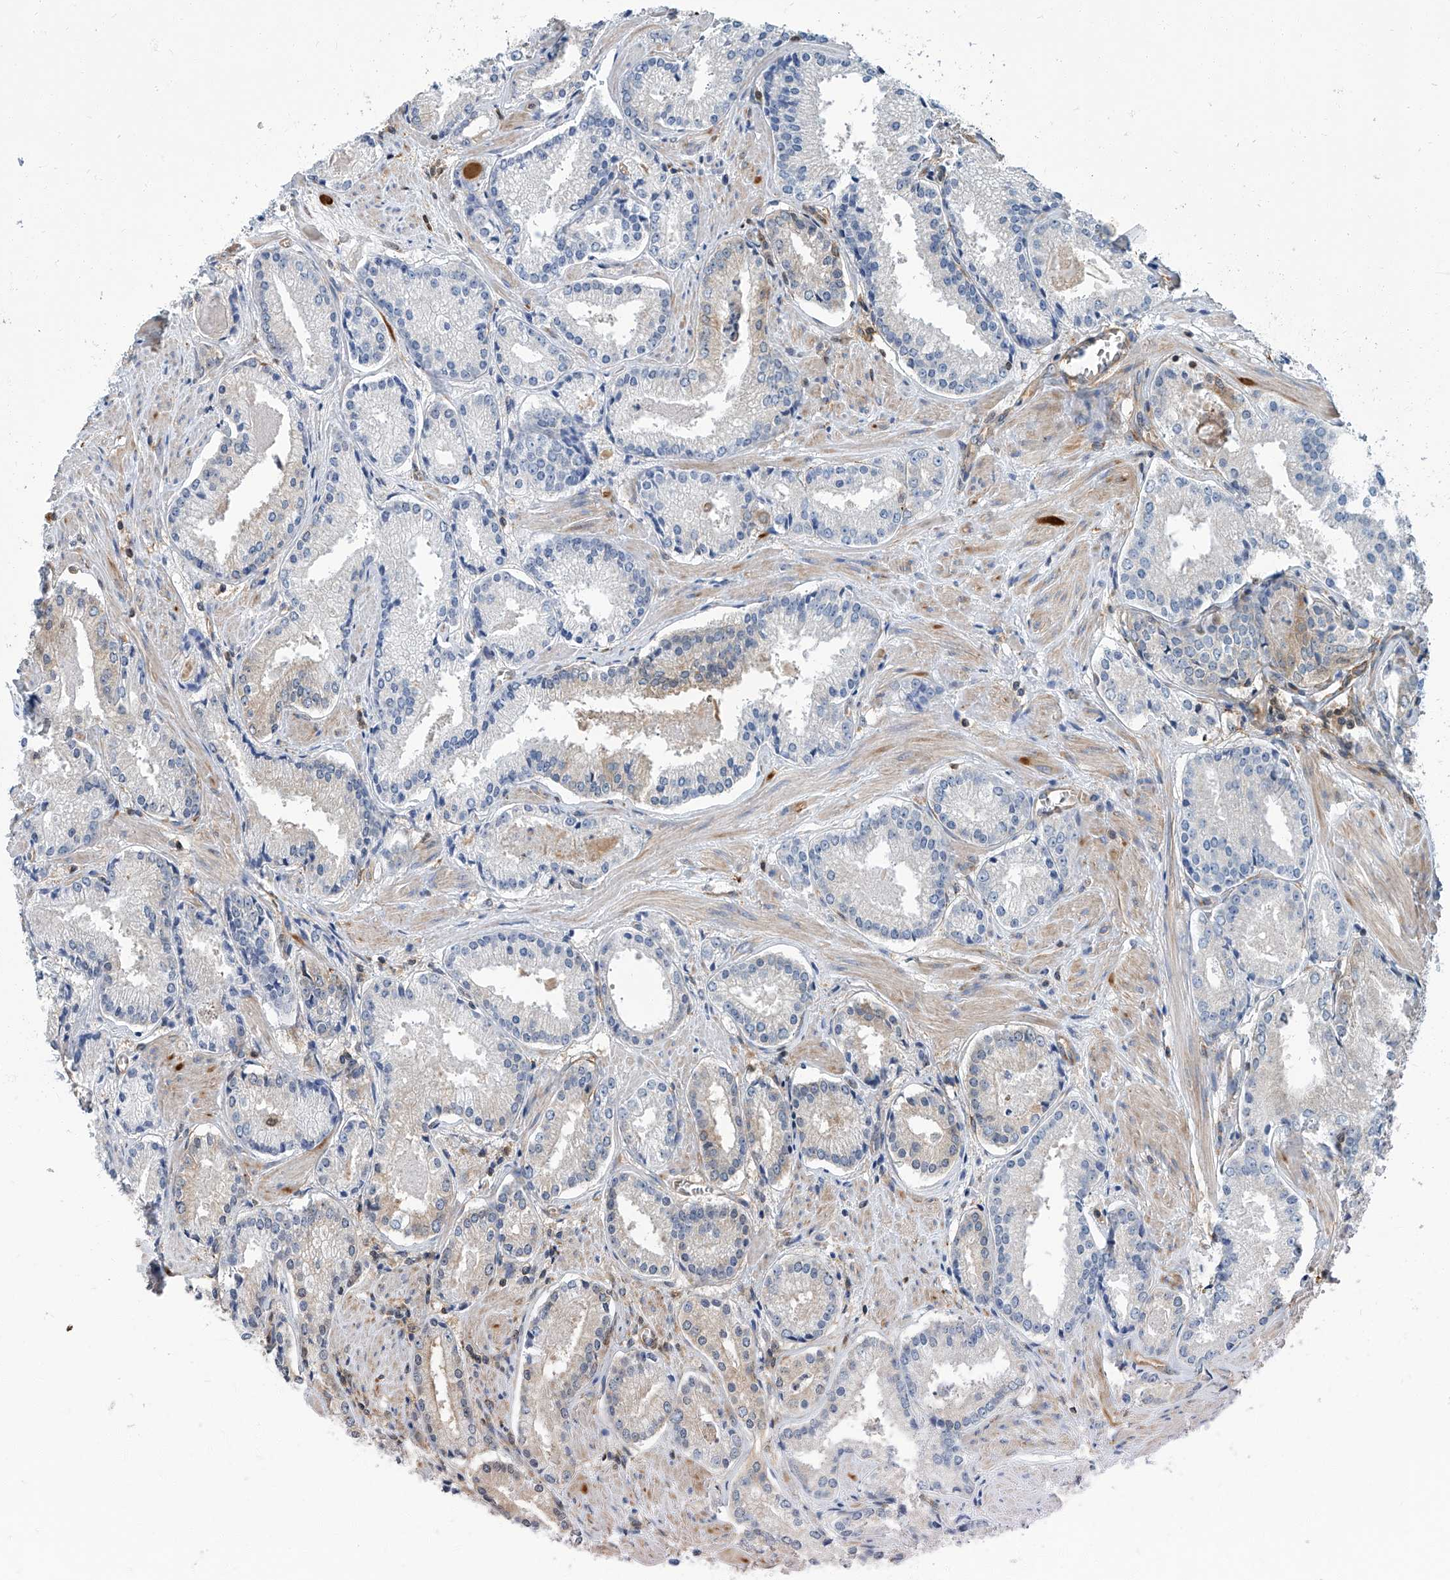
{"staining": {"intensity": "negative", "quantity": "none", "location": "none"}, "tissue": "prostate cancer", "cell_type": "Tumor cells", "image_type": "cancer", "snomed": [{"axis": "morphology", "description": "Adenocarcinoma, Low grade"}, {"axis": "topography", "description": "Prostate"}], "caption": "Micrograph shows no protein positivity in tumor cells of prostate cancer (low-grade adenocarcinoma) tissue. (Brightfield microscopy of DAB IHC at high magnification).", "gene": "PSMB10", "patient": {"sex": "male", "age": 54}}